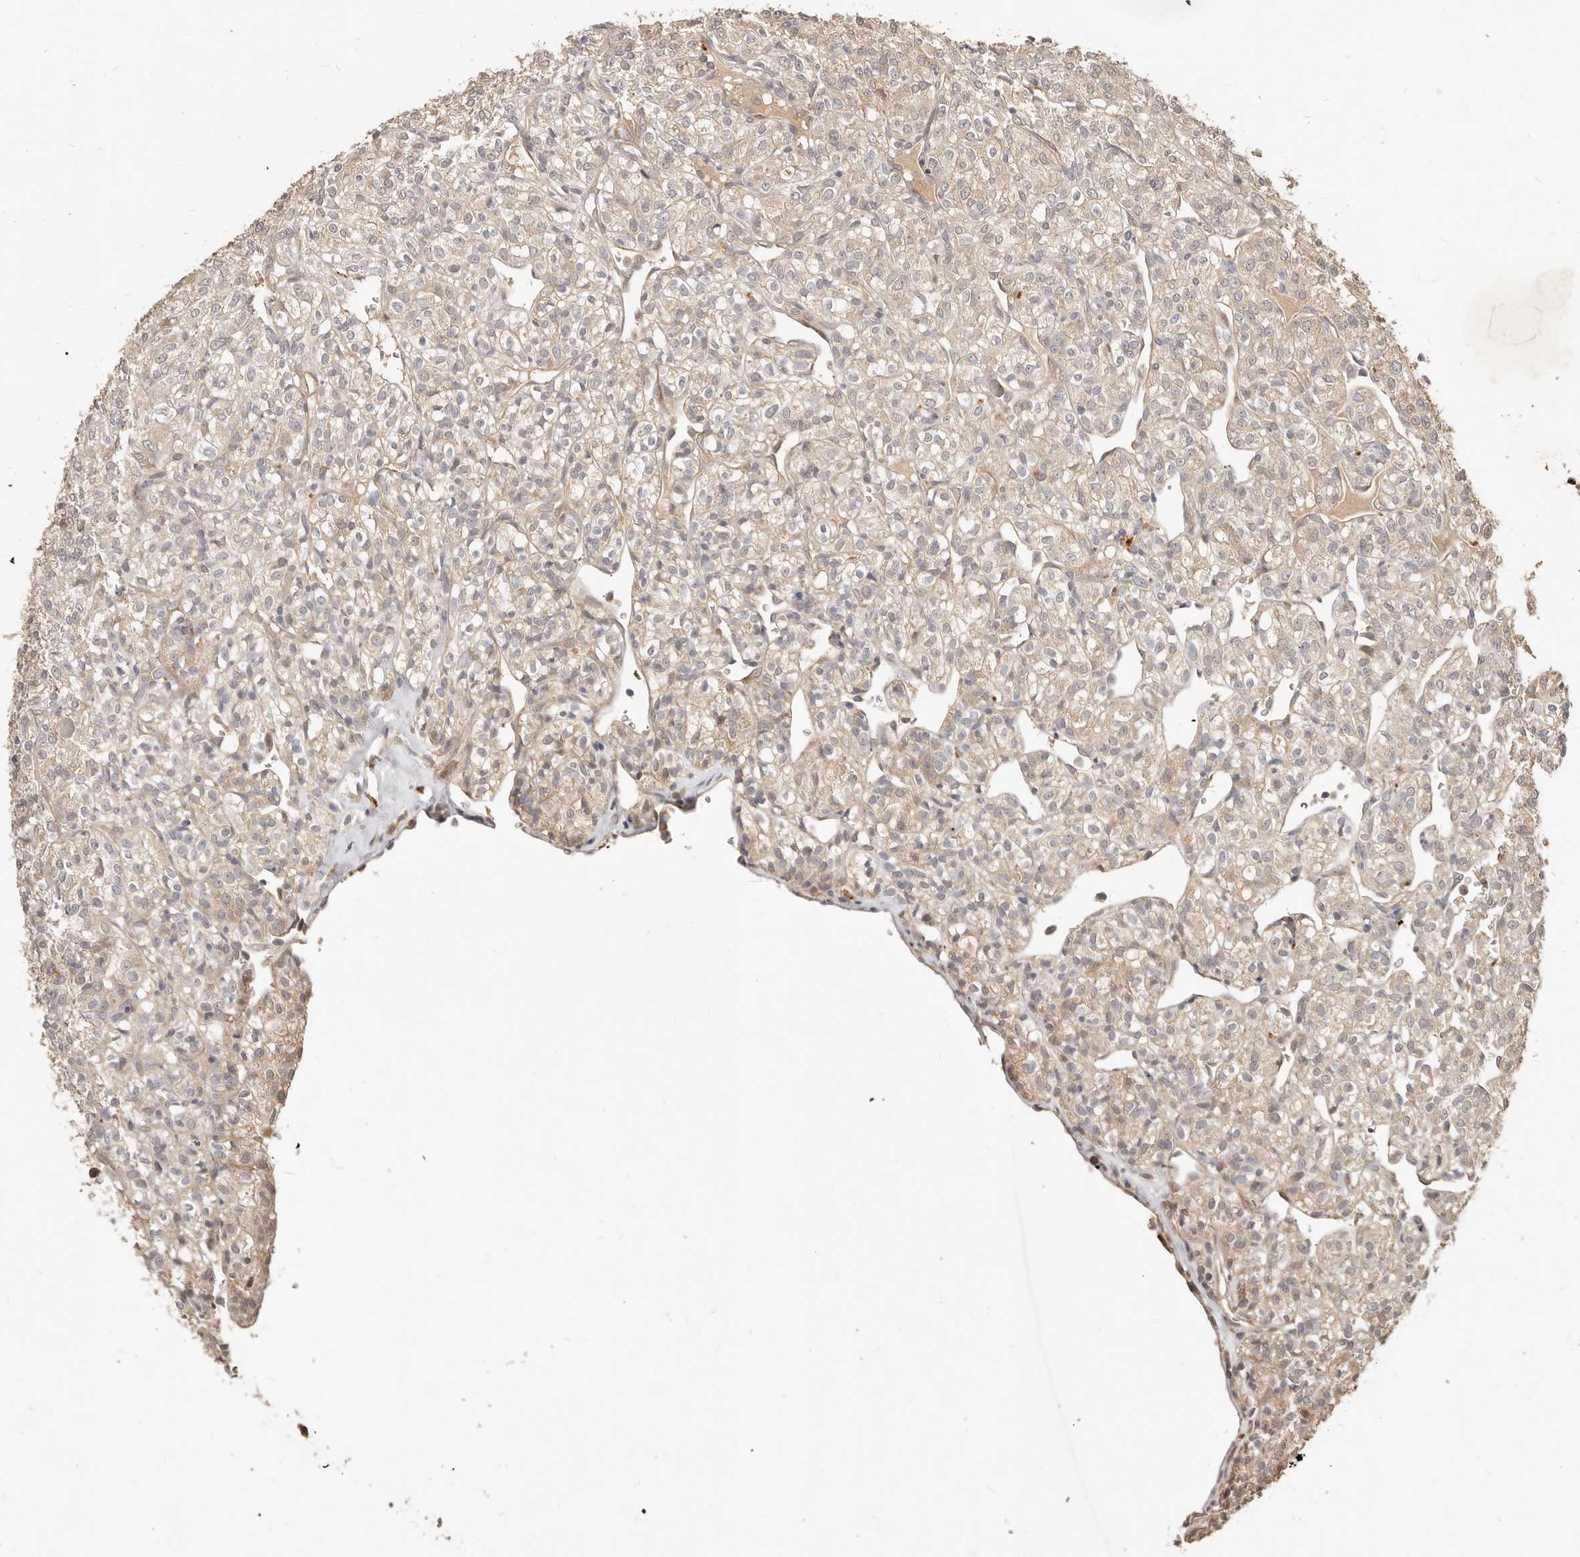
{"staining": {"intensity": "weak", "quantity": "25%-75%", "location": "cytoplasmic/membranous"}, "tissue": "renal cancer", "cell_type": "Tumor cells", "image_type": "cancer", "snomed": [{"axis": "morphology", "description": "Adenocarcinoma, NOS"}, {"axis": "topography", "description": "Kidney"}], "caption": "IHC staining of adenocarcinoma (renal), which displays low levels of weak cytoplasmic/membranous positivity in approximately 25%-75% of tumor cells indicating weak cytoplasmic/membranous protein positivity. The staining was performed using DAB (3,3'-diaminobenzidine) (brown) for protein detection and nuclei were counterstained in hematoxylin (blue).", "gene": "MTFR2", "patient": {"sex": "male", "age": 77}}